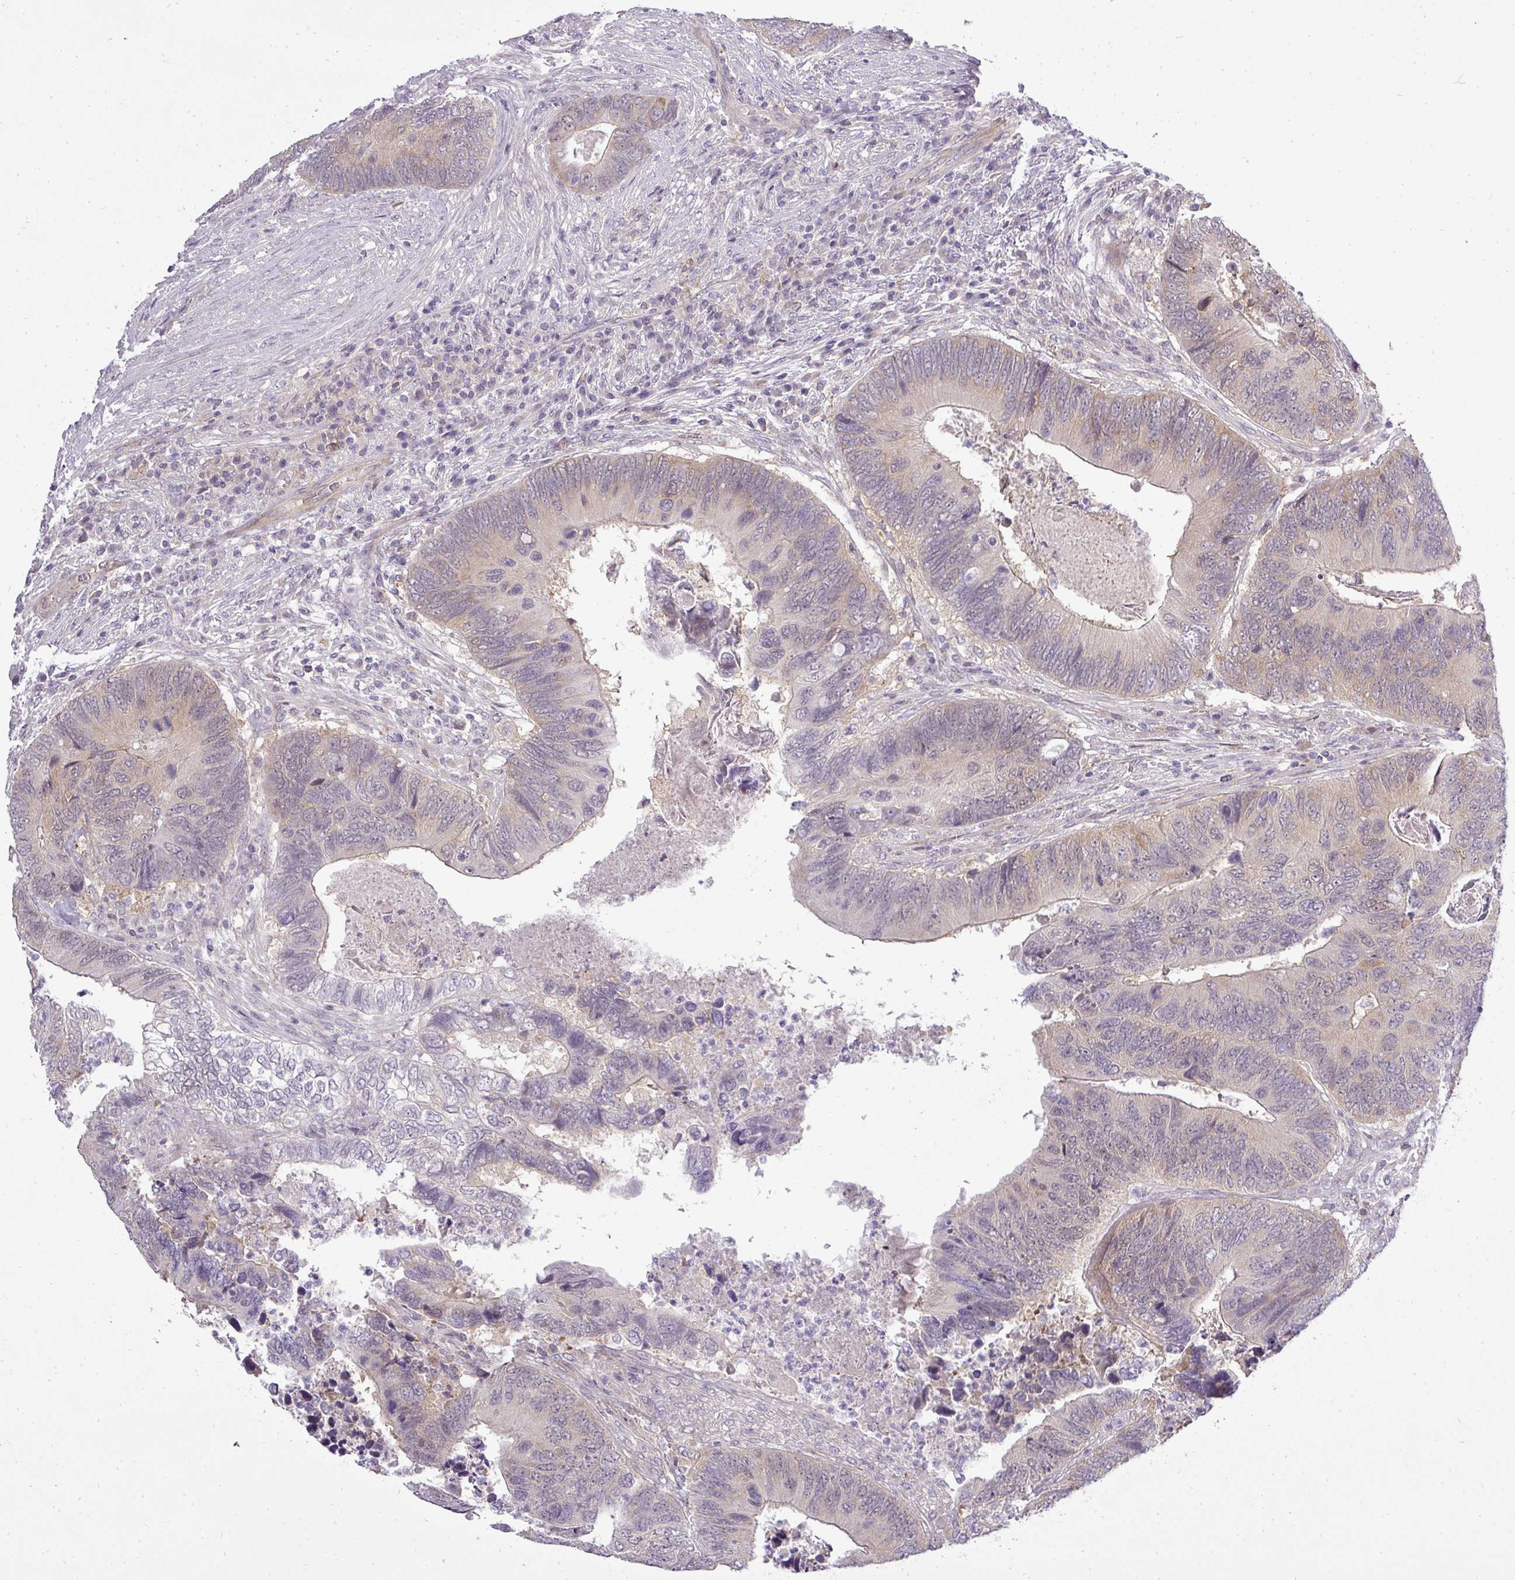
{"staining": {"intensity": "negative", "quantity": "none", "location": "none"}, "tissue": "colorectal cancer", "cell_type": "Tumor cells", "image_type": "cancer", "snomed": [{"axis": "morphology", "description": "Adenocarcinoma, NOS"}, {"axis": "topography", "description": "Colon"}], "caption": "Immunohistochemical staining of colorectal adenocarcinoma shows no significant expression in tumor cells.", "gene": "PDRG1", "patient": {"sex": "female", "age": 67}}